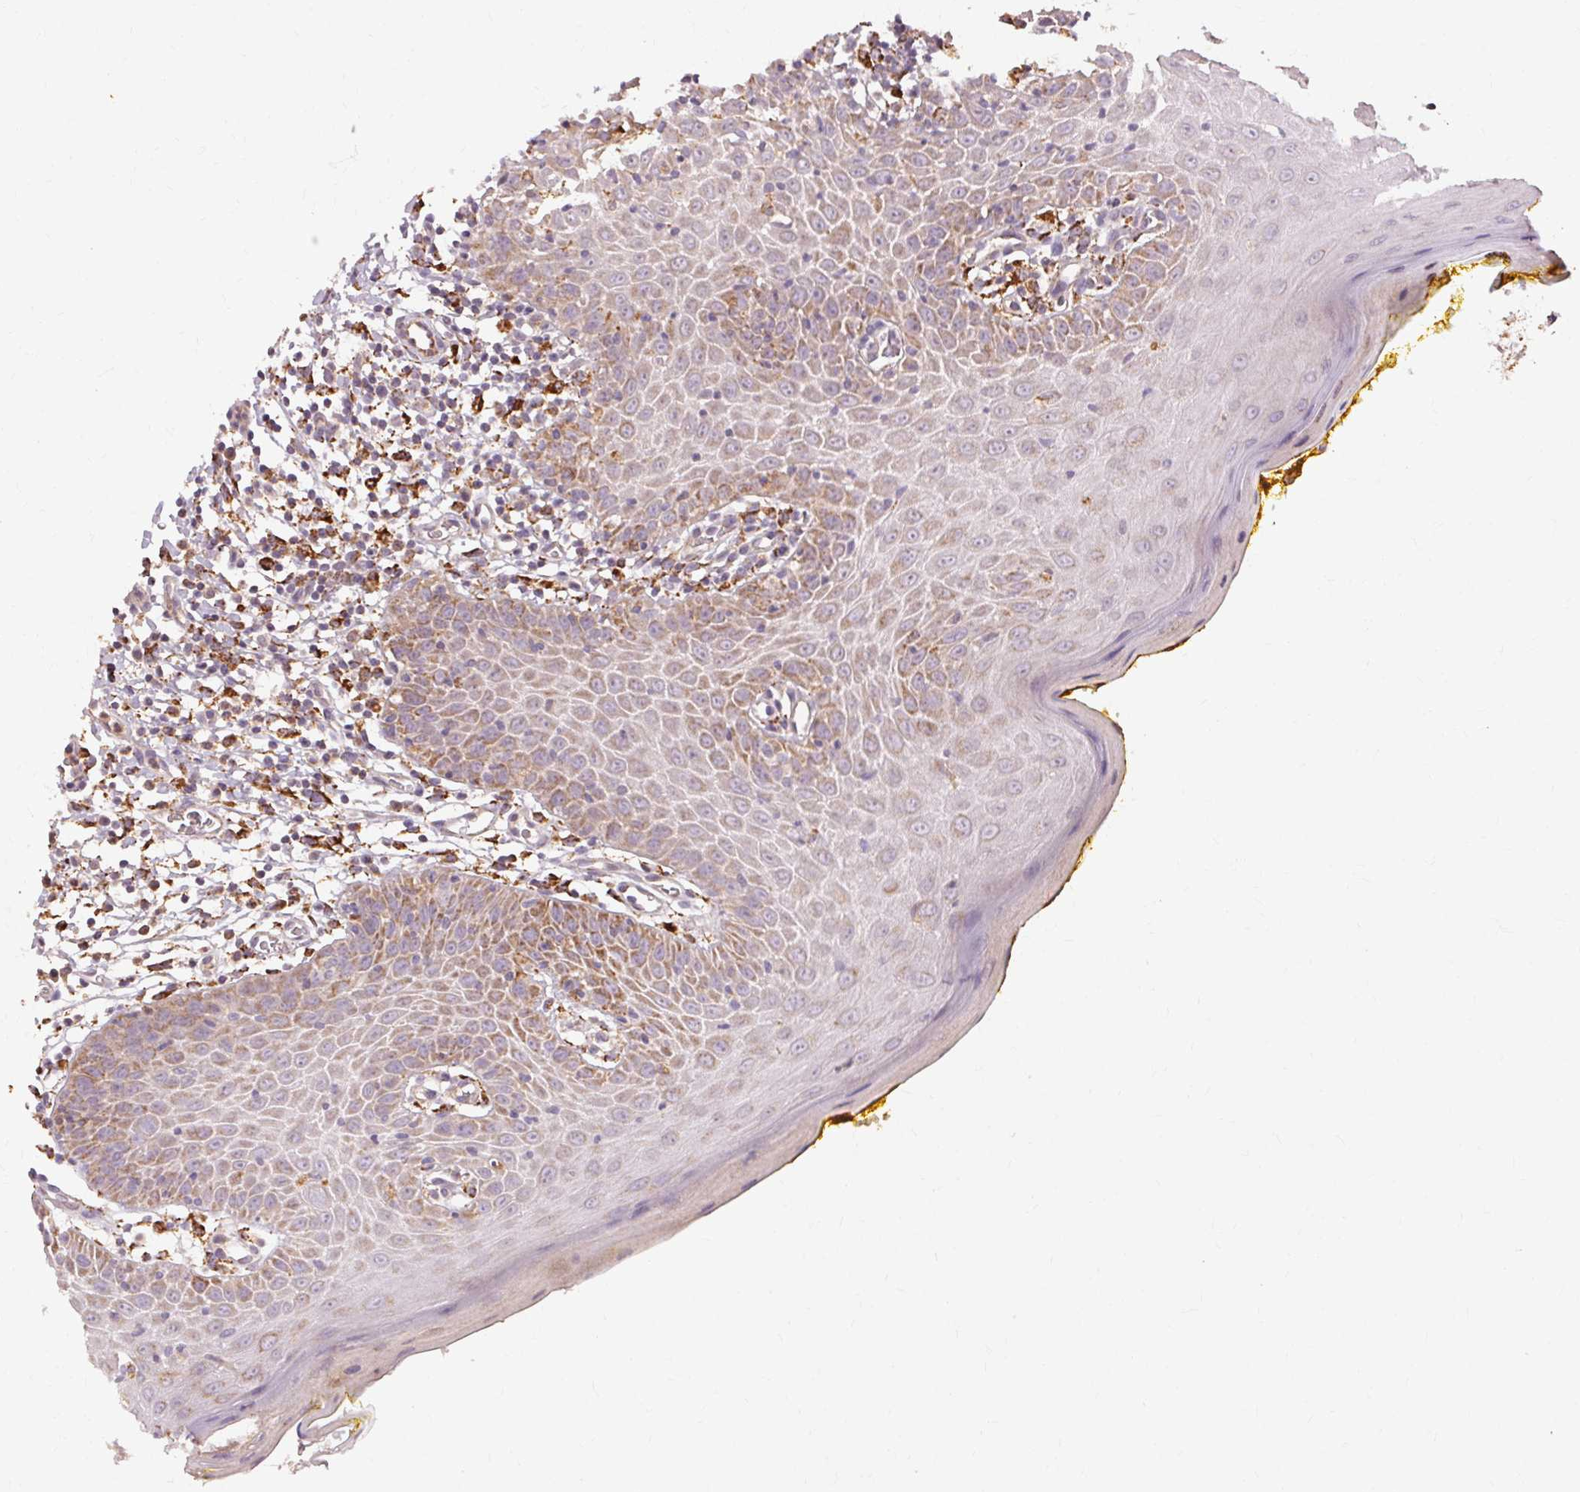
{"staining": {"intensity": "moderate", "quantity": "<25%", "location": "cytoplasmic/membranous"}, "tissue": "oral mucosa", "cell_type": "Squamous epithelial cells", "image_type": "normal", "snomed": [{"axis": "morphology", "description": "Normal tissue, NOS"}, {"axis": "topography", "description": "Oral tissue"}, {"axis": "topography", "description": "Tounge, NOS"}], "caption": "Immunohistochemical staining of unremarkable oral mucosa displays moderate cytoplasmic/membranous protein staining in approximately <25% of squamous epithelial cells.", "gene": "REP15", "patient": {"sex": "female", "age": 58}}